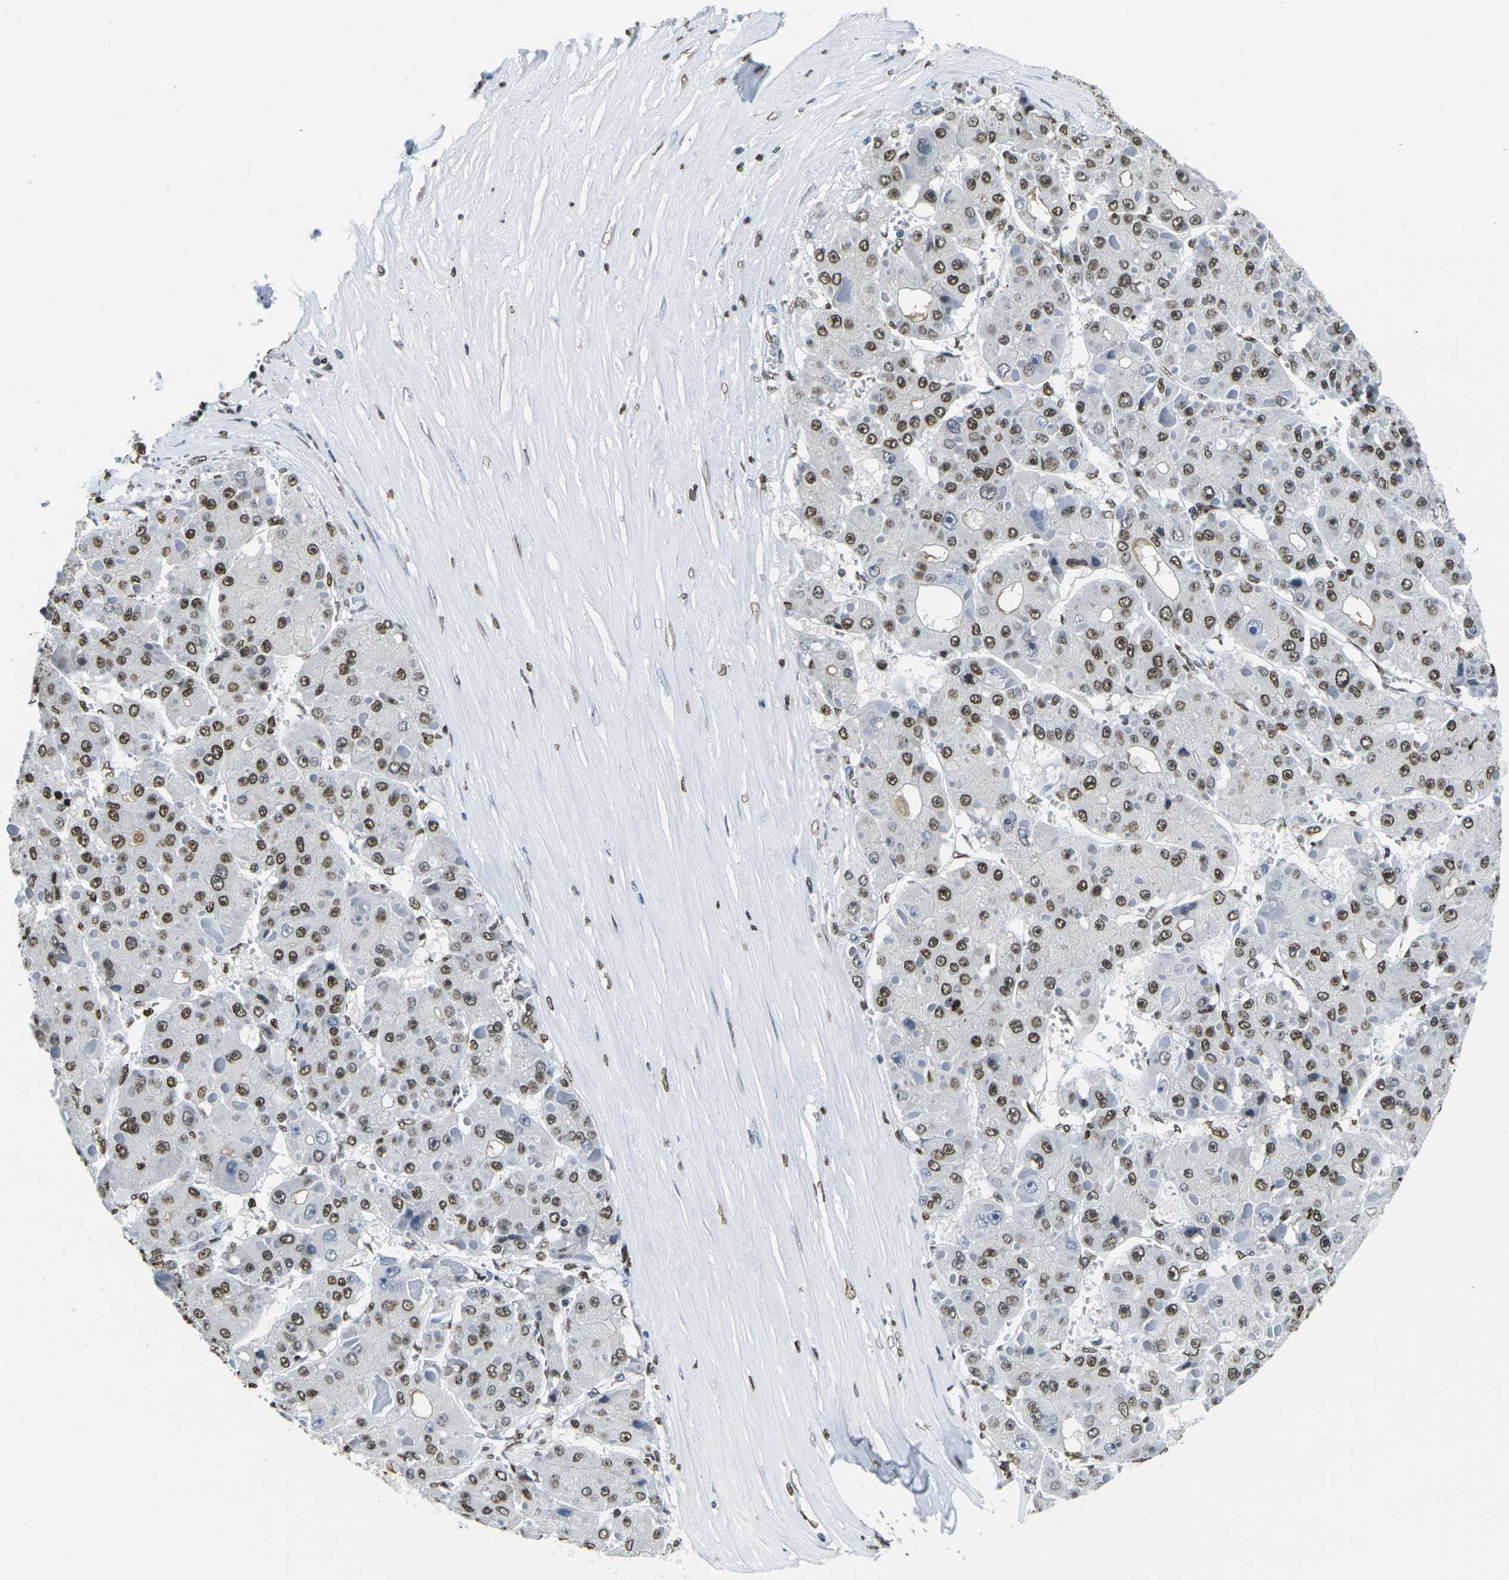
{"staining": {"intensity": "strong", "quantity": ">75%", "location": "nuclear"}, "tissue": "liver cancer", "cell_type": "Tumor cells", "image_type": "cancer", "snomed": [{"axis": "morphology", "description": "Carcinoma, Hepatocellular, NOS"}, {"axis": "topography", "description": "Liver"}], "caption": "This micrograph shows liver hepatocellular carcinoma stained with immunohistochemistry (IHC) to label a protein in brown. The nuclear of tumor cells show strong positivity for the protein. Nuclei are counter-stained blue.", "gene": "DRAXIN", "patient": {"sex": "female", "age": 73}}